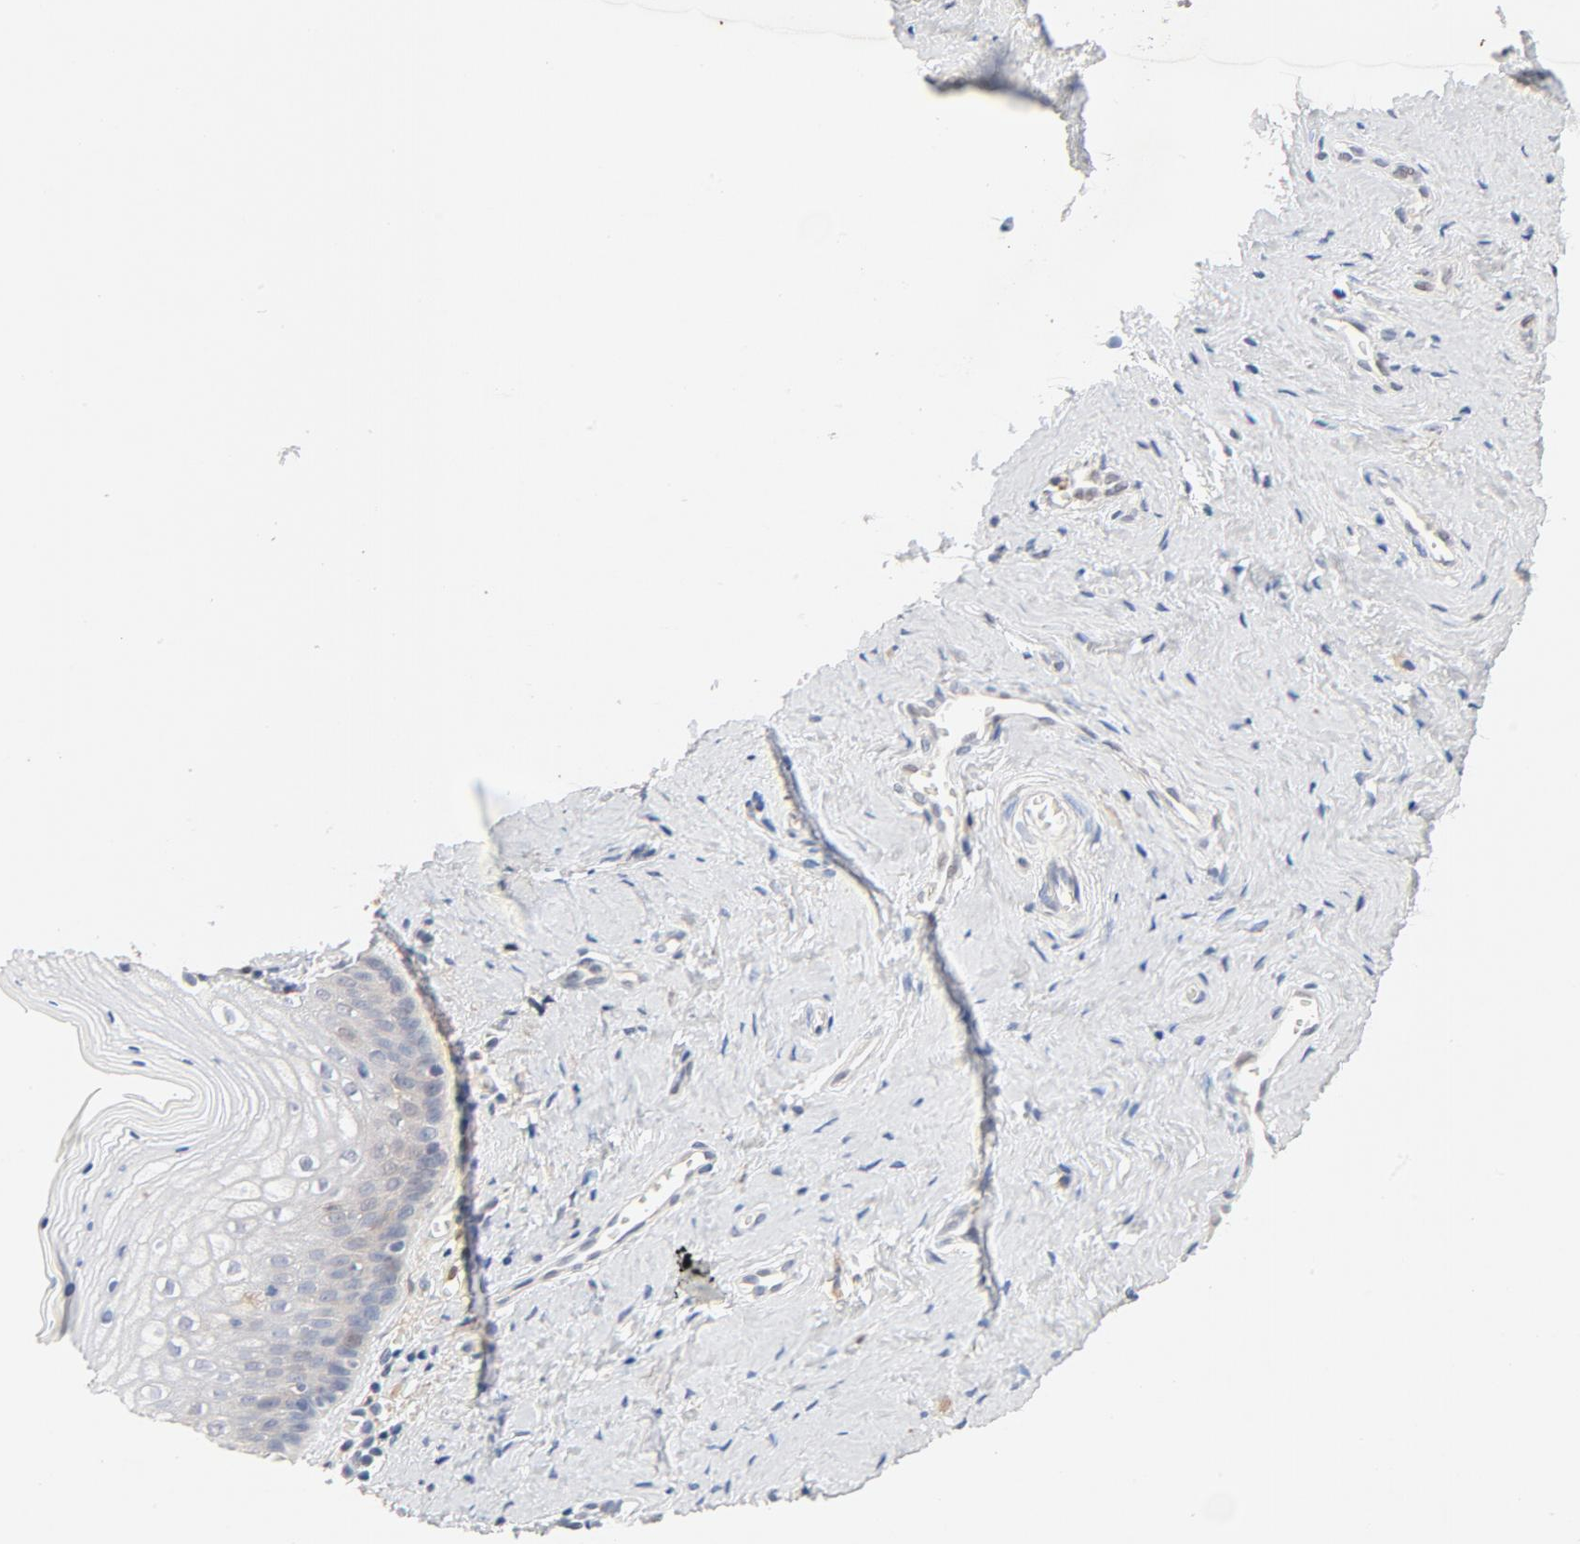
{"staining": {"intensity": "weak", "quantity": "<25%", "location": "cytoplasmic/membranous"}, "tissue": "vagina", "cell_type": "Squamous epithelial cells", "image_type": "normal", "snomed": [{"axis": "morphology", "description": "Normal tissue, NOS"}, {"axis": "topography", "description": "Vagina"}], "caption": "This is an immunohistochemistry (IHC) histopathology image of normal vagina. There is no positivity in squamous epithelial cells.", "gene": "STAT1", "patient": {"sex": "female", "age": 46}}